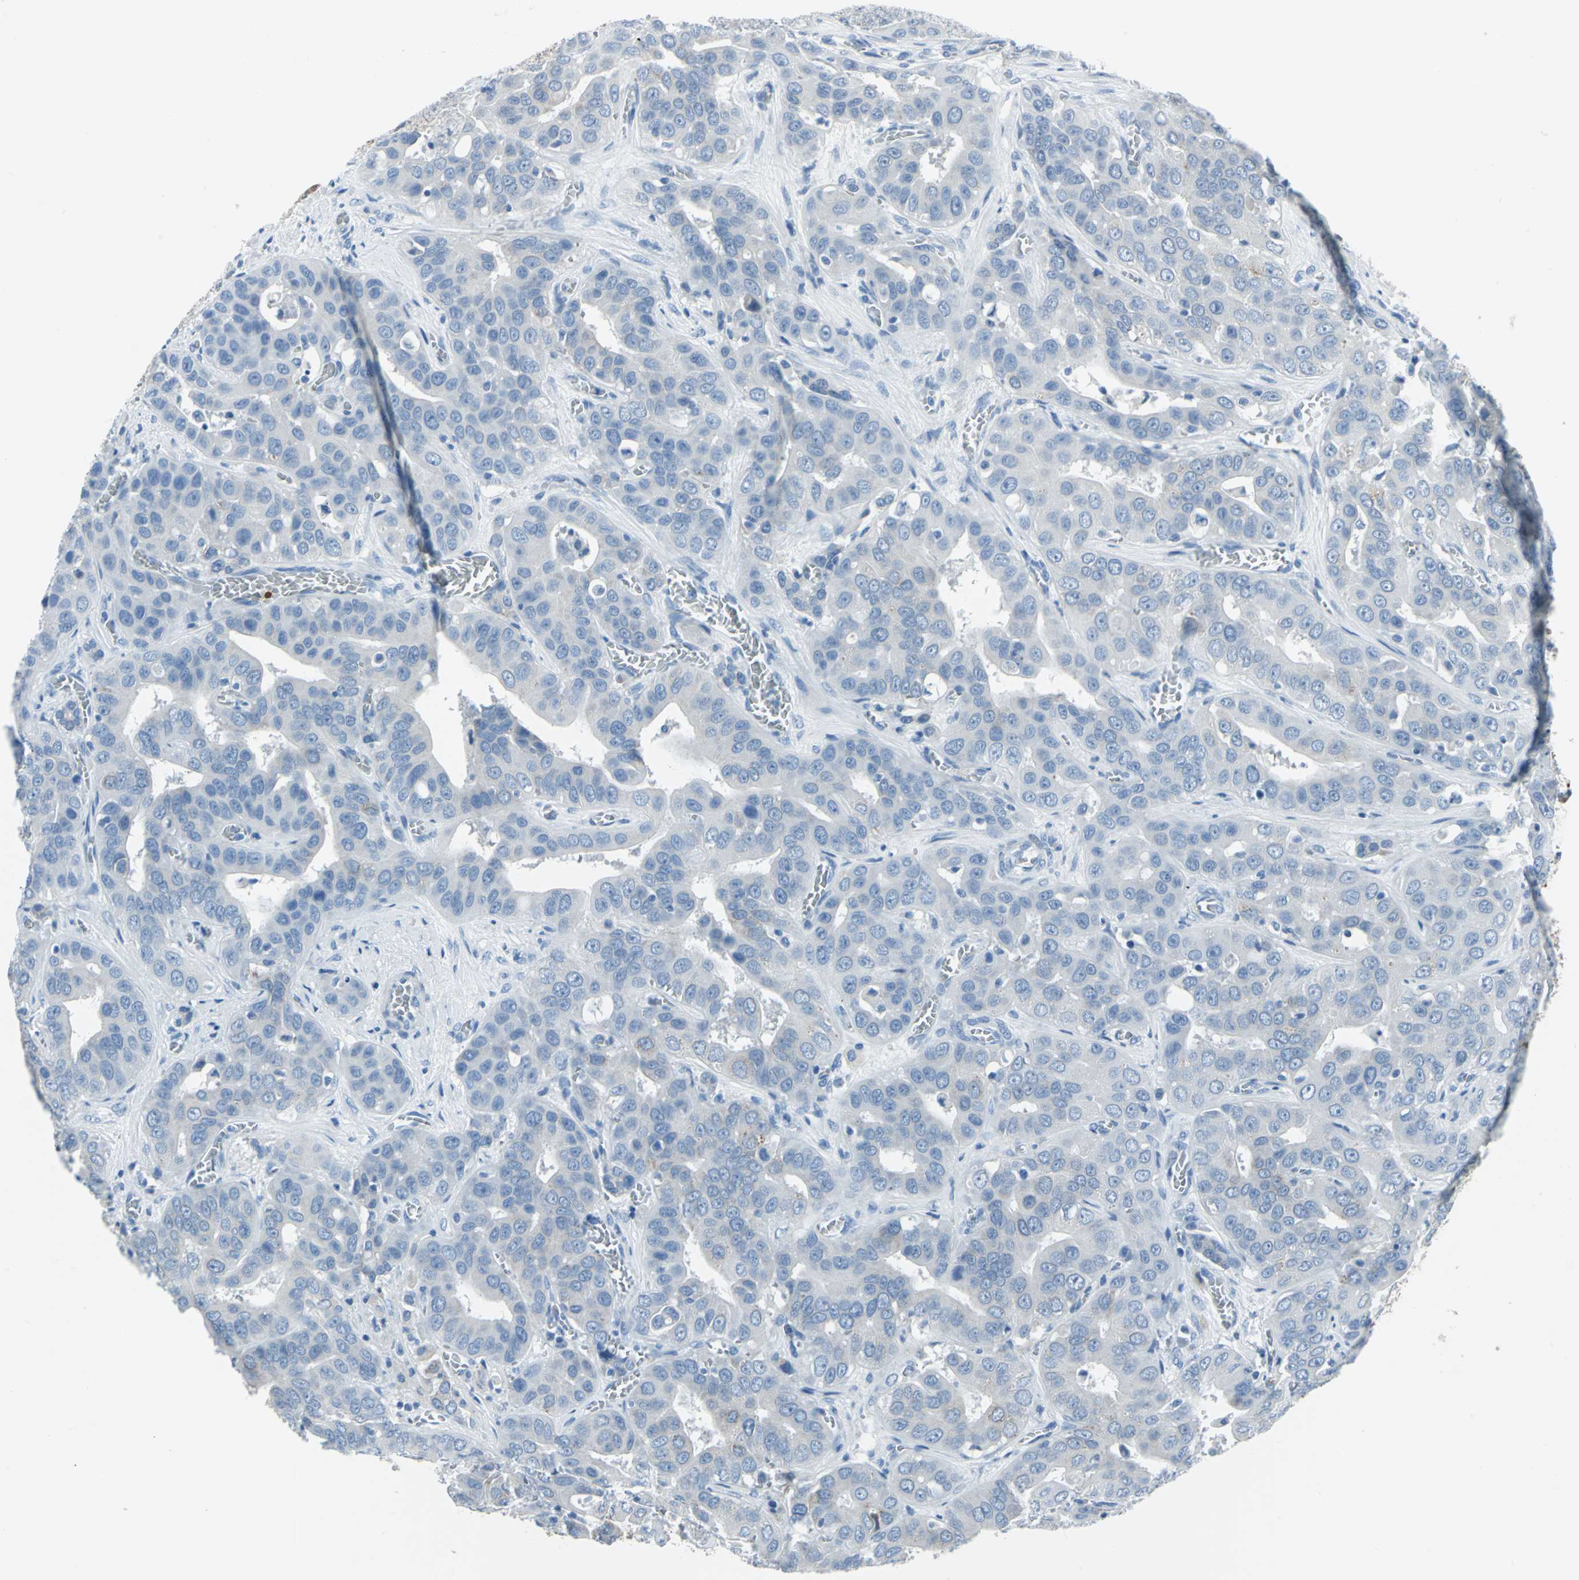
{"staining": {"intensity": "weak", "quantity": "<25%", "location": "cytoplasmic/membranous"}, "tissue": "liver cancer", "cell_type": "Tumor cells", "image_type": "cancer", "snomed": [{"axis": "morphology", "description": "Cholangiocarcinoma"}, {"axis": "topography", "description": "Liver"}], "caption": "Immunohistochemistry histopathology image of neoplastic tissue: human liver cholangiocarcinoma stained with DAB shows no significant protein expression in tumor cells.", "gene": "CYB5A", "patient": {"sex": "female", "age": 52}}